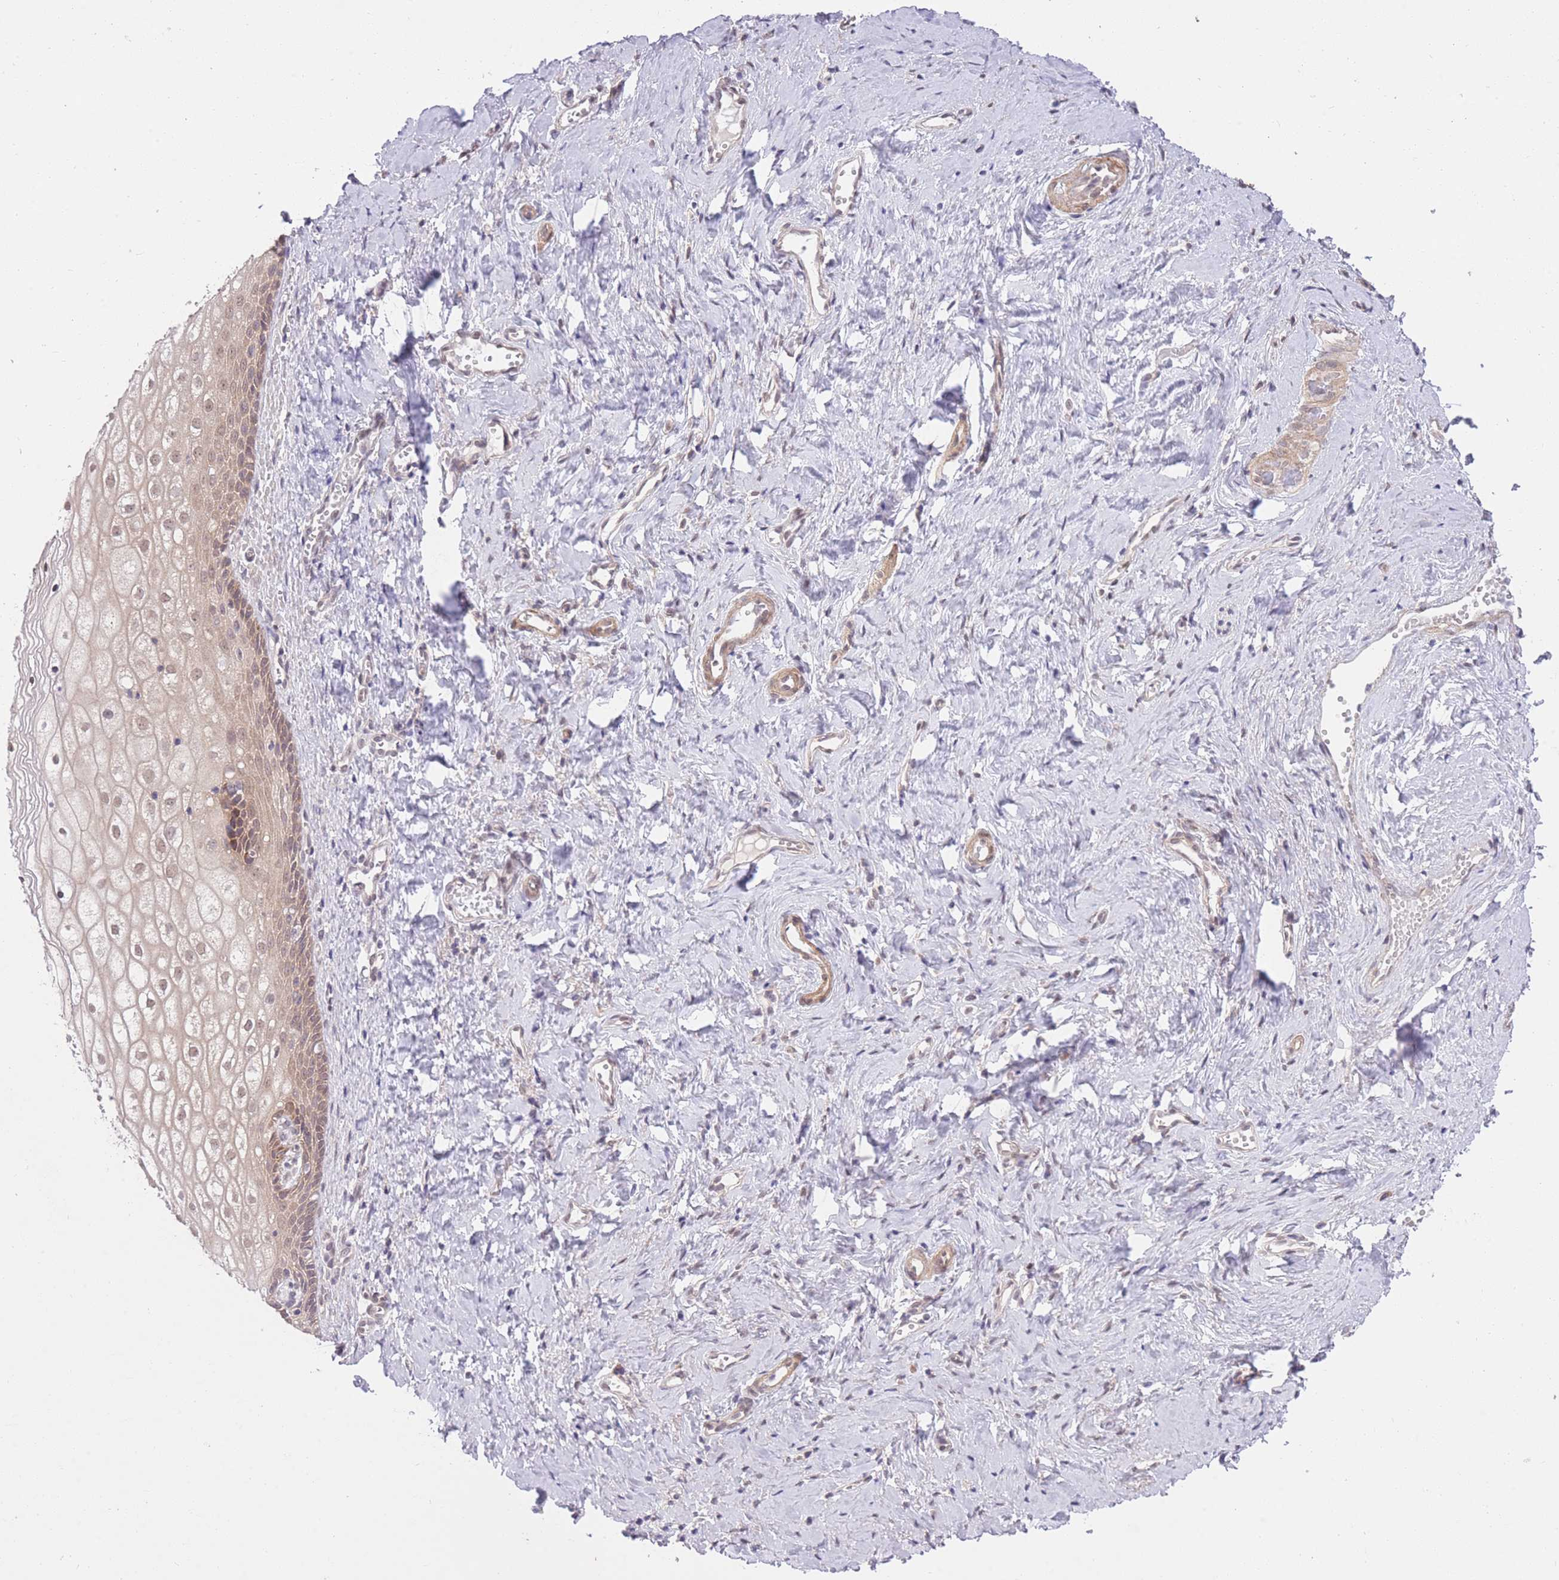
{"staining": {"intensity": "moderate", "quantity": ">75%", "location": "nuclear"}, "tissue": "vagina", "cell_type": "Squamous epithelial cells", "image_type": "normal", "snomed": [{"axis": "morphology", "description": "Normal tissue, NOS"}, {"axis": "topography", "description": "Vagina"}], "caption": "DAB (3,3'-diaminobenzidine) immunohistochemical staining of unremarkable vagina reveals moderate nuclear protein staining in about >75% of squamous epithelial cells.", "gene": "ELOA2", "patient": {"sex": "female", "age": 59}}